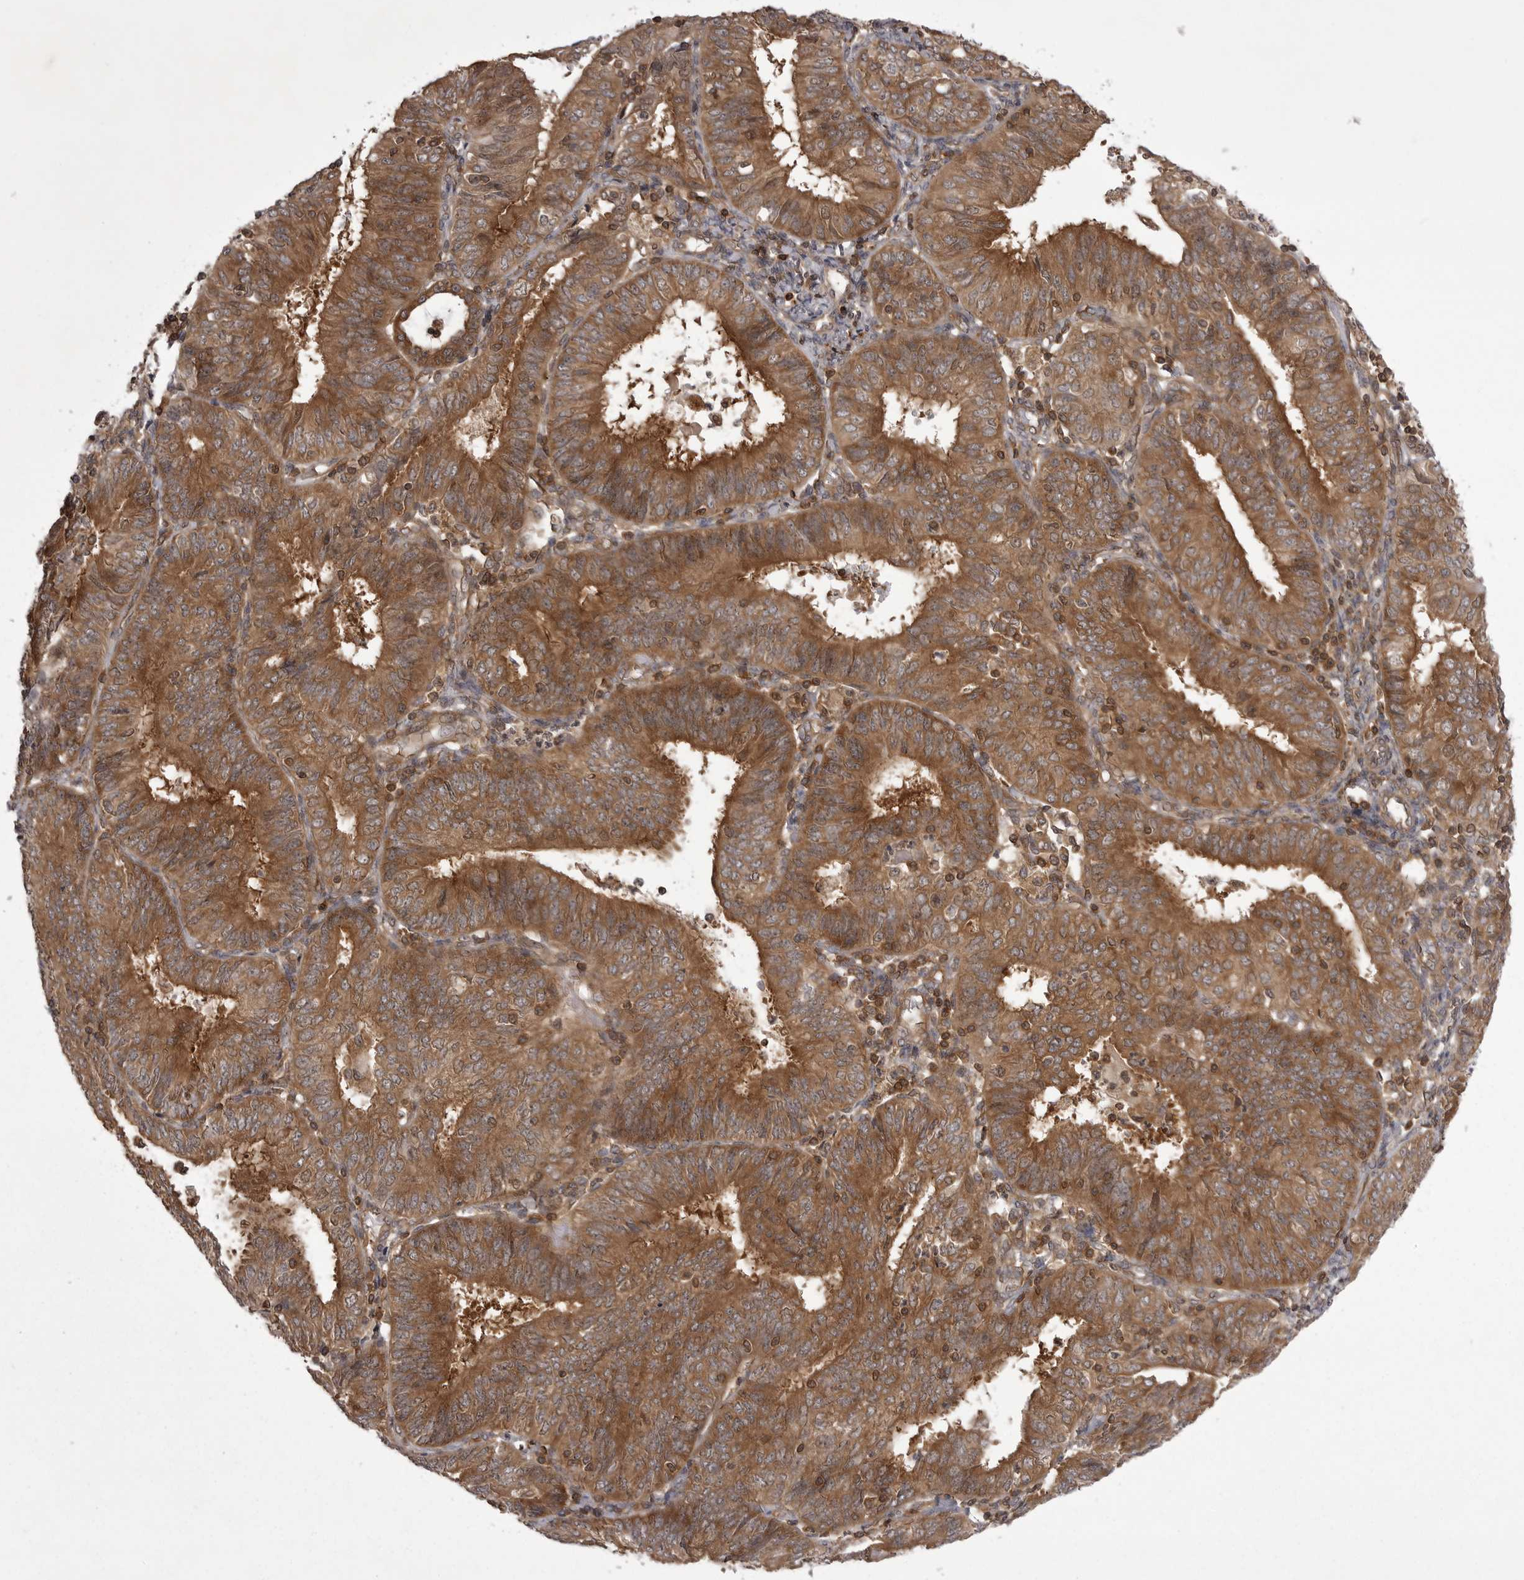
{"staining": {"intensity": "strong", "quantity": ">75%", "location": "cytoplasmic/membranous"}, "tissue": "endometrial cancer", "cell_type": "Tumor cells", "image_type": "cancer", "snomed": [{"axis": "morphology", "description": "Adenocarcinoma, NOS"}, {"axis": "topography", "description": "Endometrium"}], "caption": "Protein staining of endometrial adenocarcinoma tissue reveals strong cytoplasmic/membranous expression in approximately >75% of tumor cells. Using DAB (3,3'-diaminobenzidine) (brown) and hematoxylin (blue) stains, captured at high magnification using brightfield microscopy.", "gene": "STK24", "patient": {"sex": "female", "age": 58}}